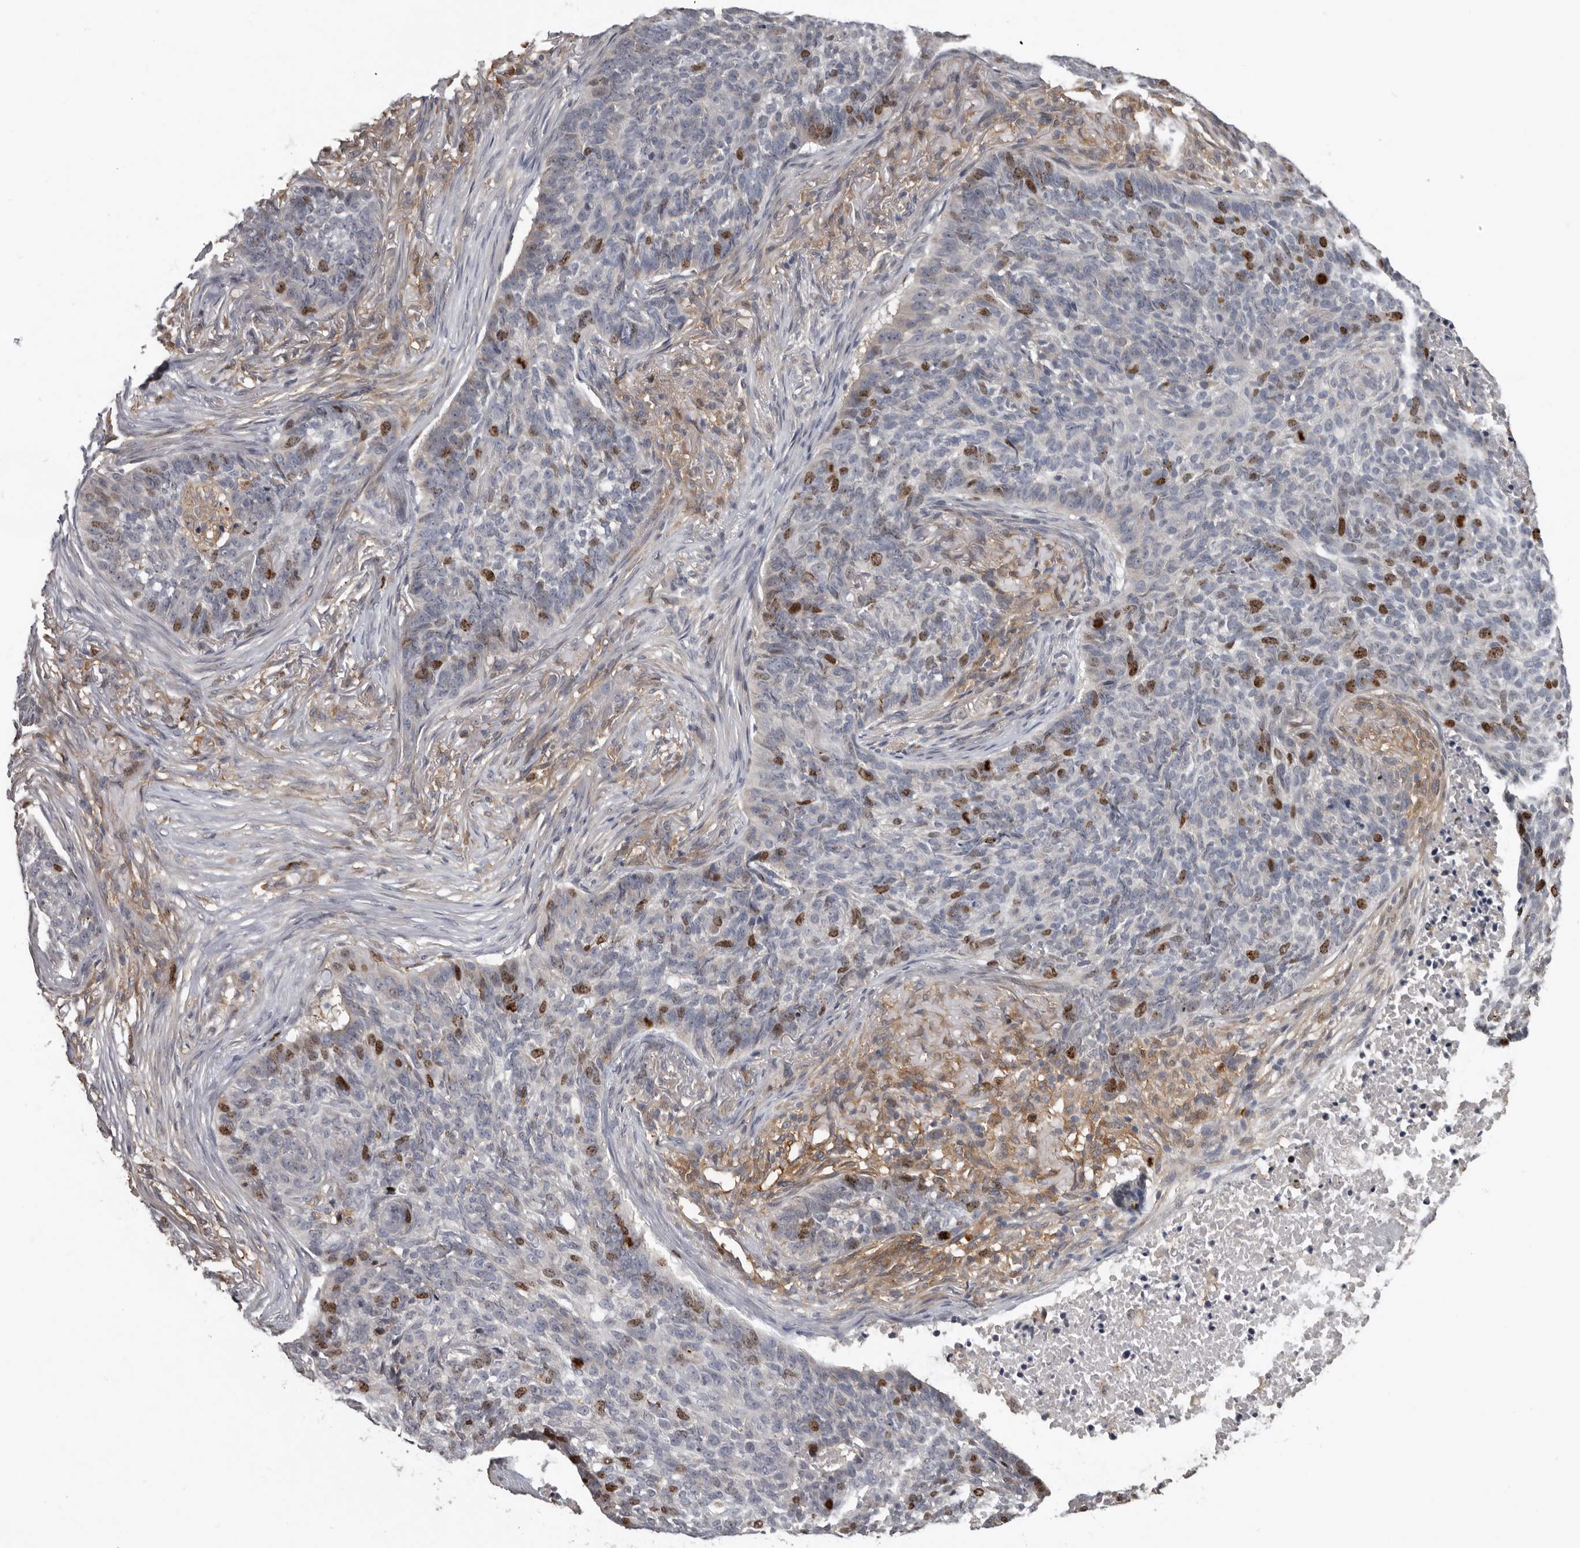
{"staining": {"intensity": "strong", "quantity": "<25%", "location": "nuclear"}, "tissue": "skin cancer", "cell_type": "Tumor cells", "image_type": "cancer", "snomed": [{"axis": "morphology", "description": "Basal cell carcinoma"}, {"axis": "topography", "description": "Skin"}], "caption": "Skin cancer stained with a protein marker reveals strong staining in tumor cells.", "gene": "CDCA8", "patient": {"sex": "male", "age": 85}}